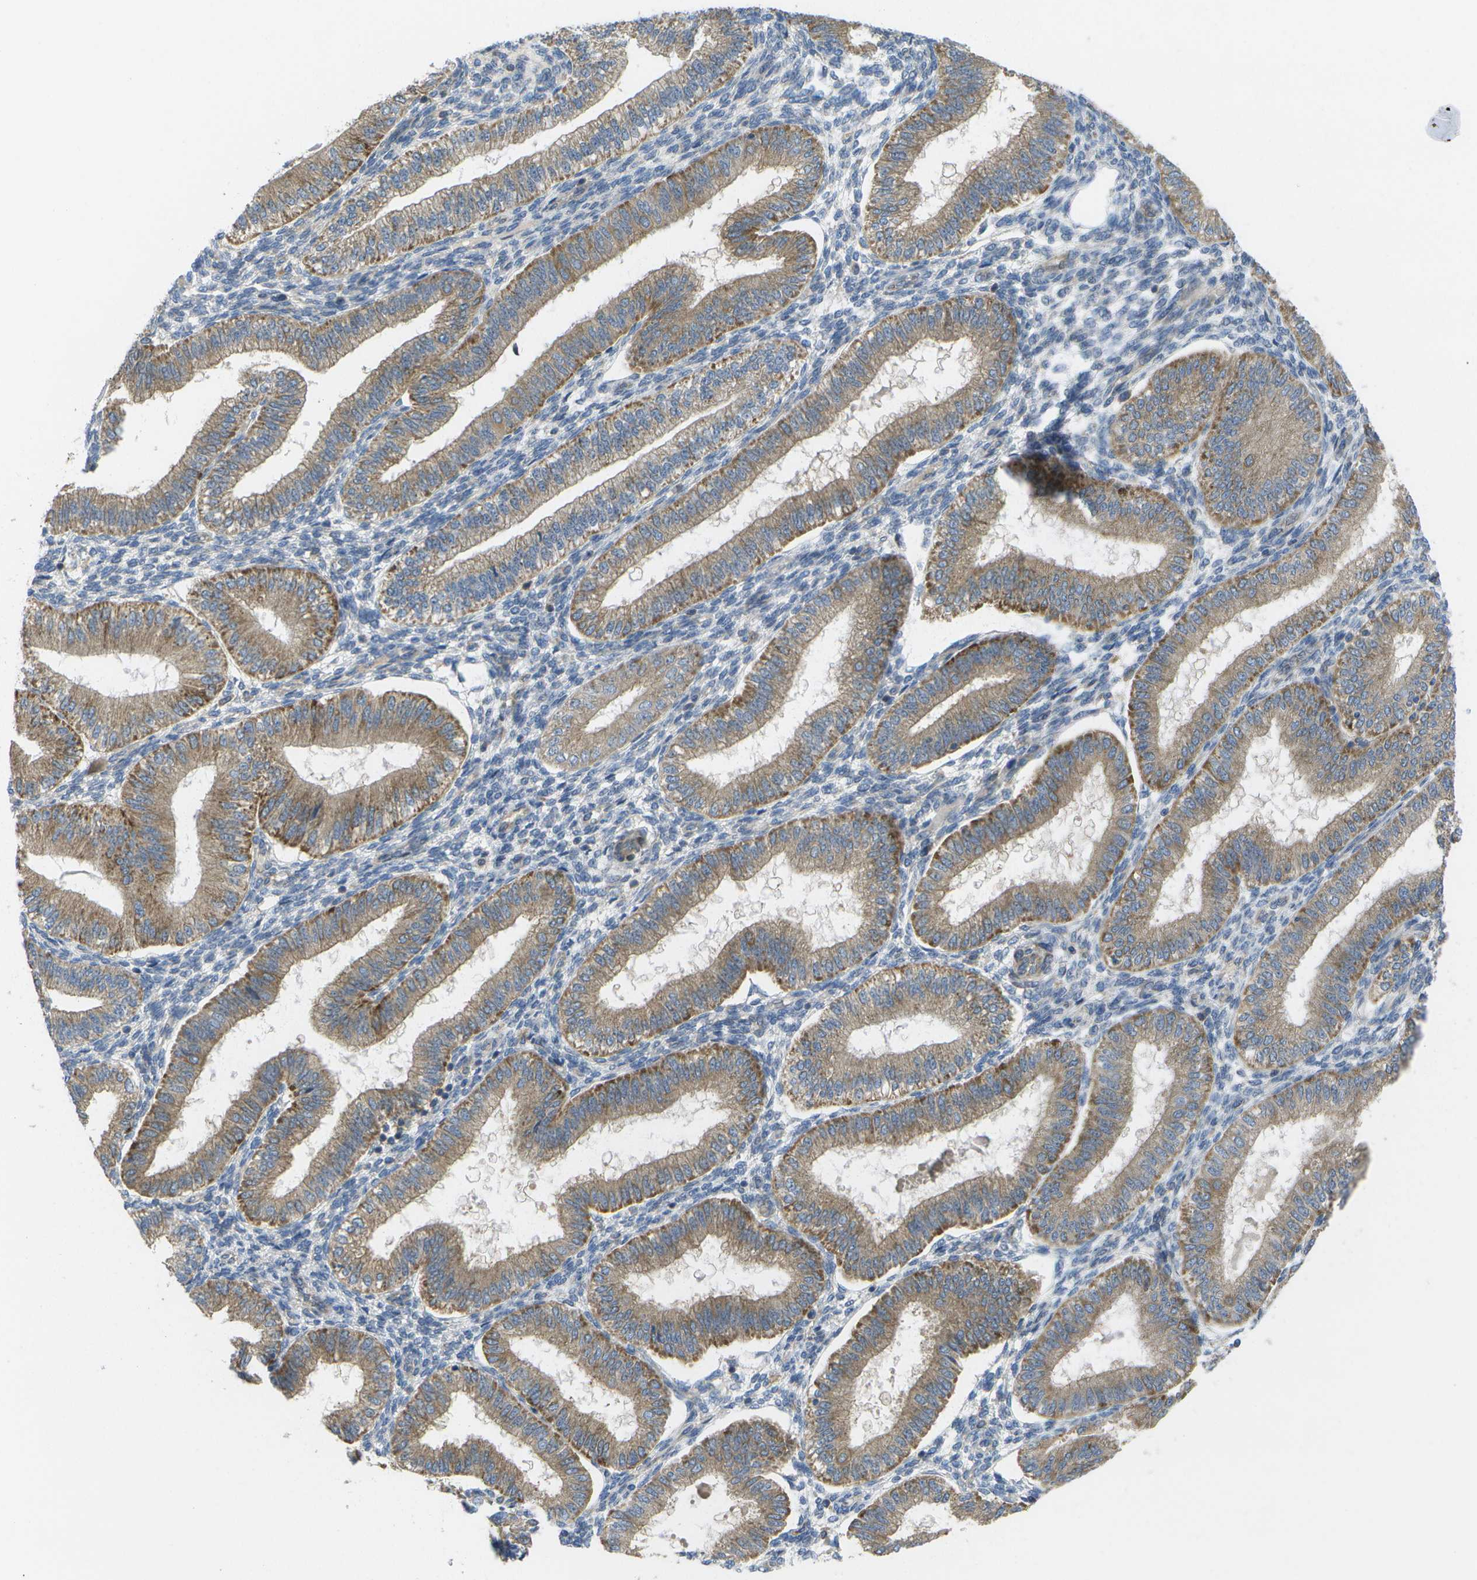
{"staining": {"intensity": "negative", "quantity": "none", "location": "none"}, "tissue": "endometrium", "cell_type": "Cells in endometrial stroma", "image_type": "normal", "snomed": [{"axis": "morphology", "description": "Normal tissue, NOS"}, {"axis": "topography", "description": "Endometrium"}], "caption": "IHC of unremarkable human endometrium exhibits no staining in cells in endometrial stroma. The staining was performed using DAB (3,3'-diaminobenzidine) to visualize the protein expression in brown, while the nuclei were stained in blue with hematoxylin (Magnification: 20x).", "gene": "DPM3", "patient": {"sex": "female", "age": 39}}